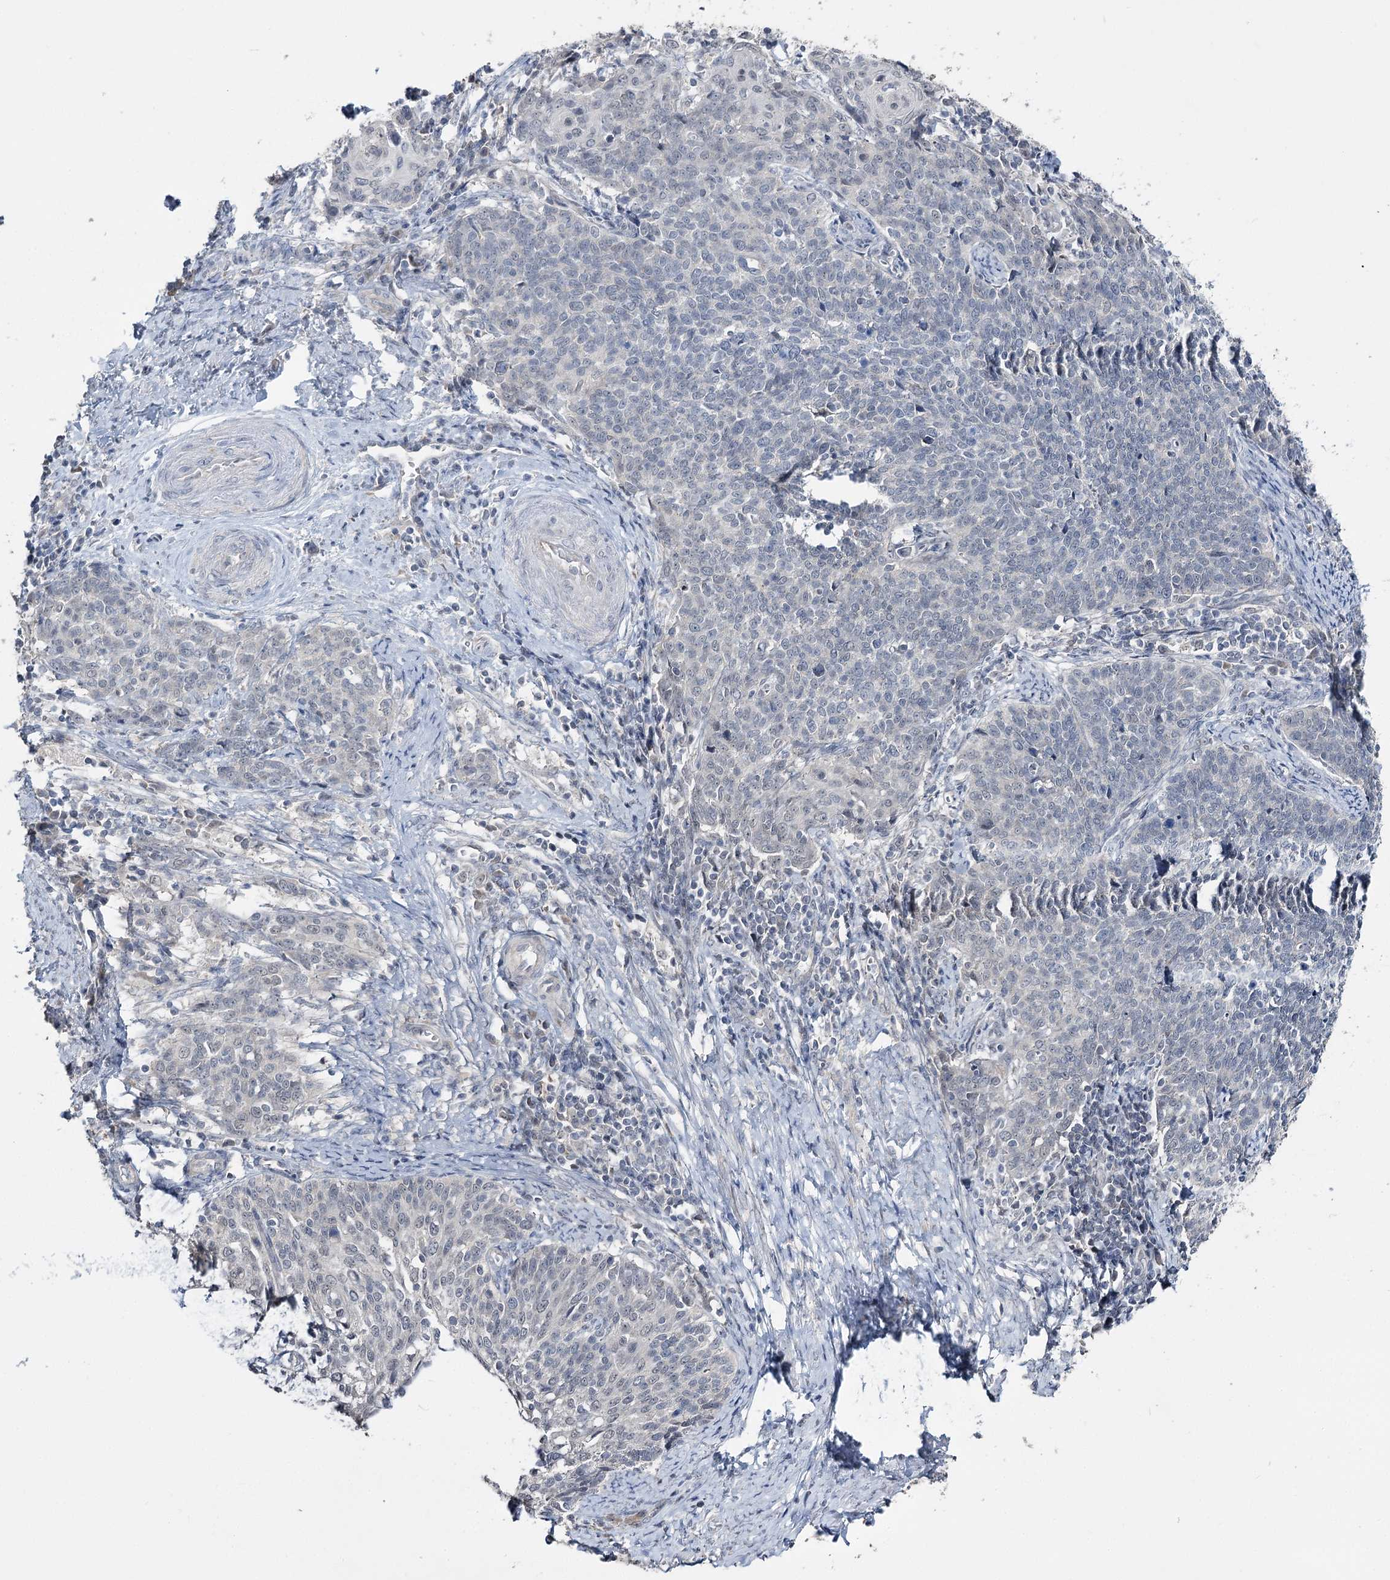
{"staining": {"intensity": "negative", "quantity": "none", "location": "none"}, "tissue": "cervical cancer", "cell_type": "Tumor cells", "image_type": "cancer", "snomed": [{"axis": "morphology", "description": "Squamous cell carcinoma, NOS"}, {"axis": "topography", "description": "Cervix"}], "caption": "This is an immunohistochemistry photomicrograph of human cervical cancer. There is no staining in tumor cells.", "gene": "PHYHIPL", "patient": {"sex": "female", "age": 39}}